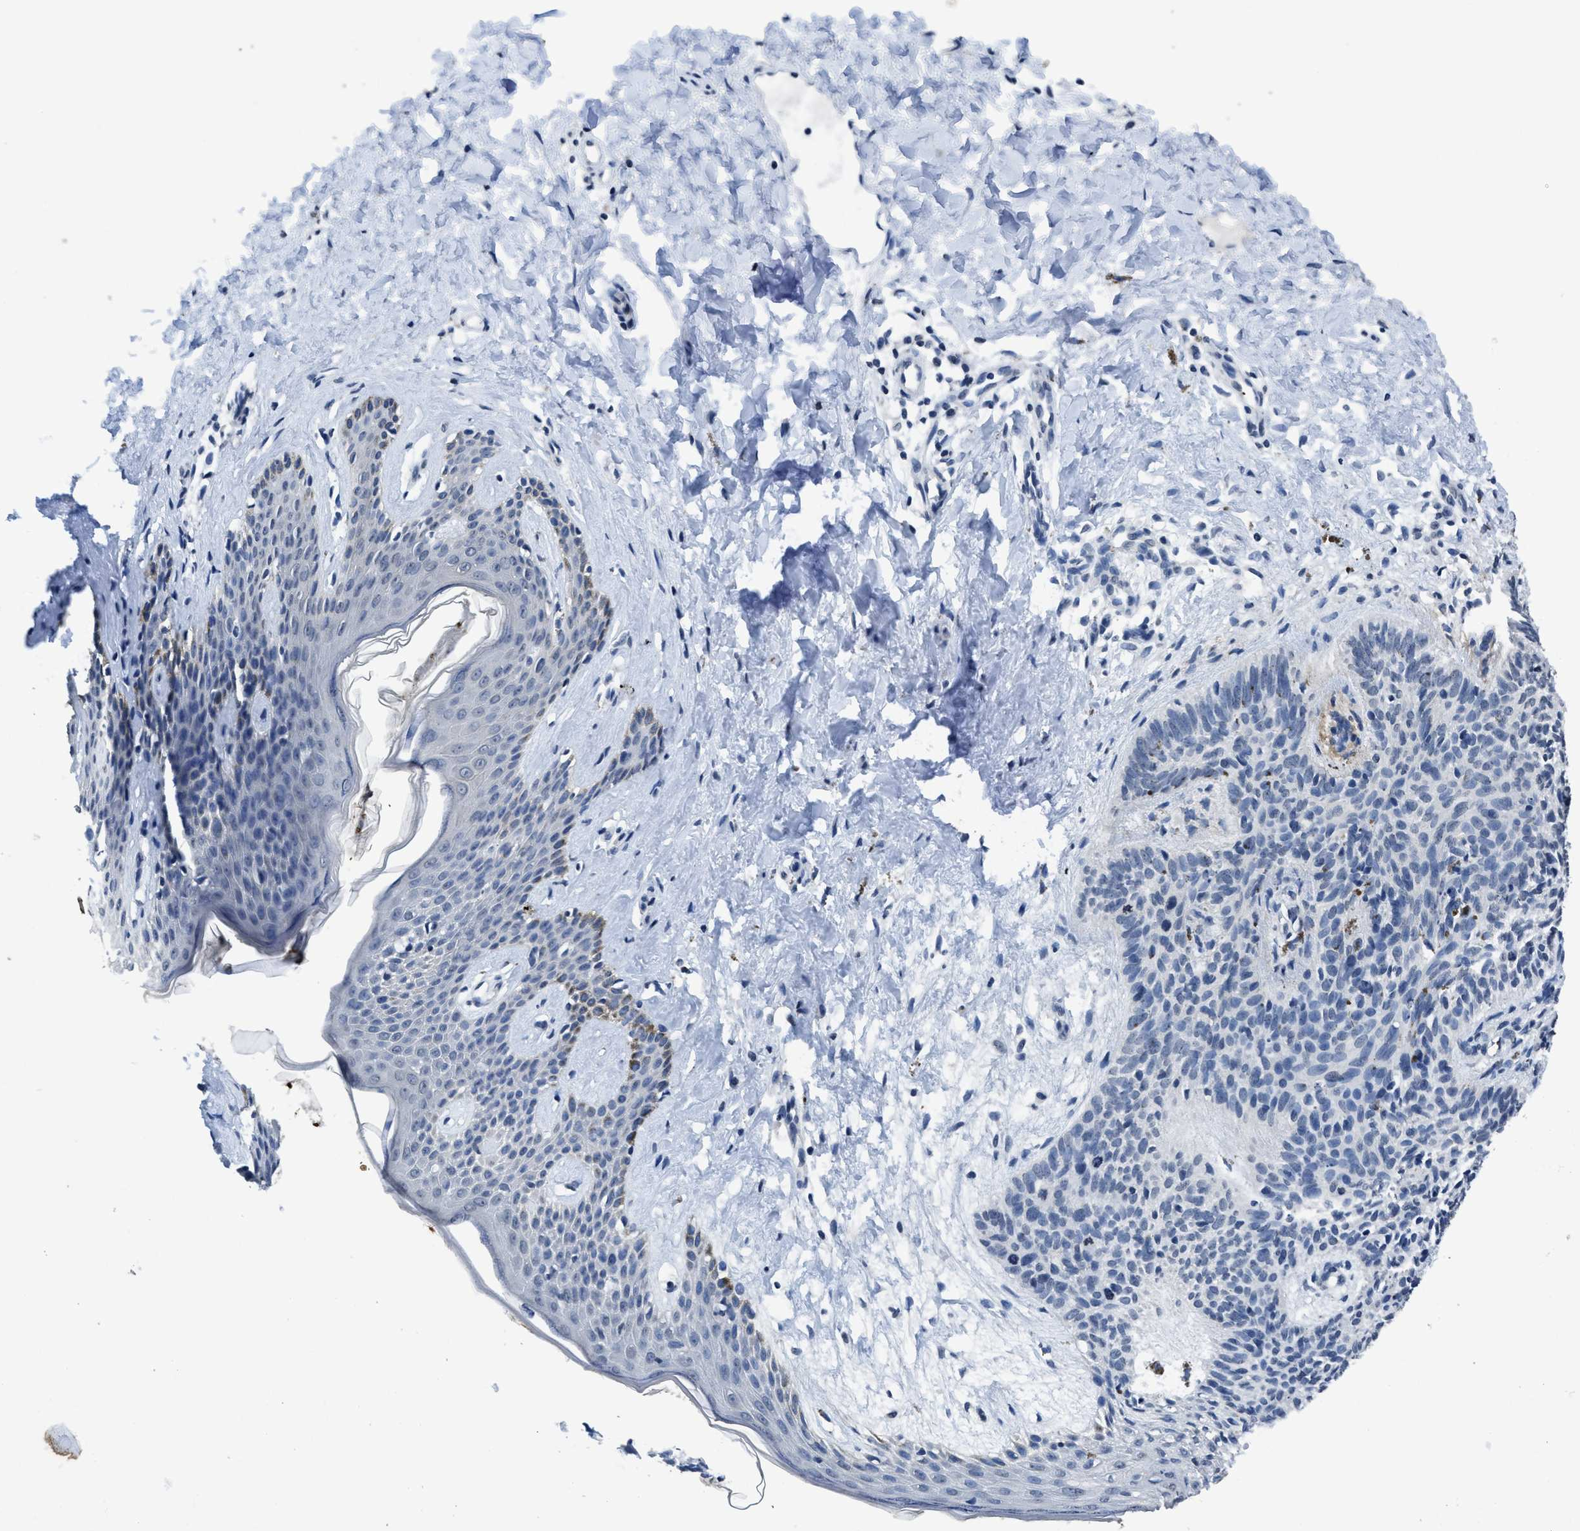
{"staining": {"intensity": "negative", "quantity": "none", "location": "none"}, "tissue": "skin cancer", "cell_type": "Tumor cells", "image_type": "cancer", "snomed": [{"axis": "morphology", "description": "Basal cell carcinoma"}, {"axis": "topography", "description": "Skin"}], "caption": "Tumor cells show no significant protein positivity in basal cell carcinoma (skin).", "gene": "ITGA2B", "patient": {"sex": "male", "age": 60}}